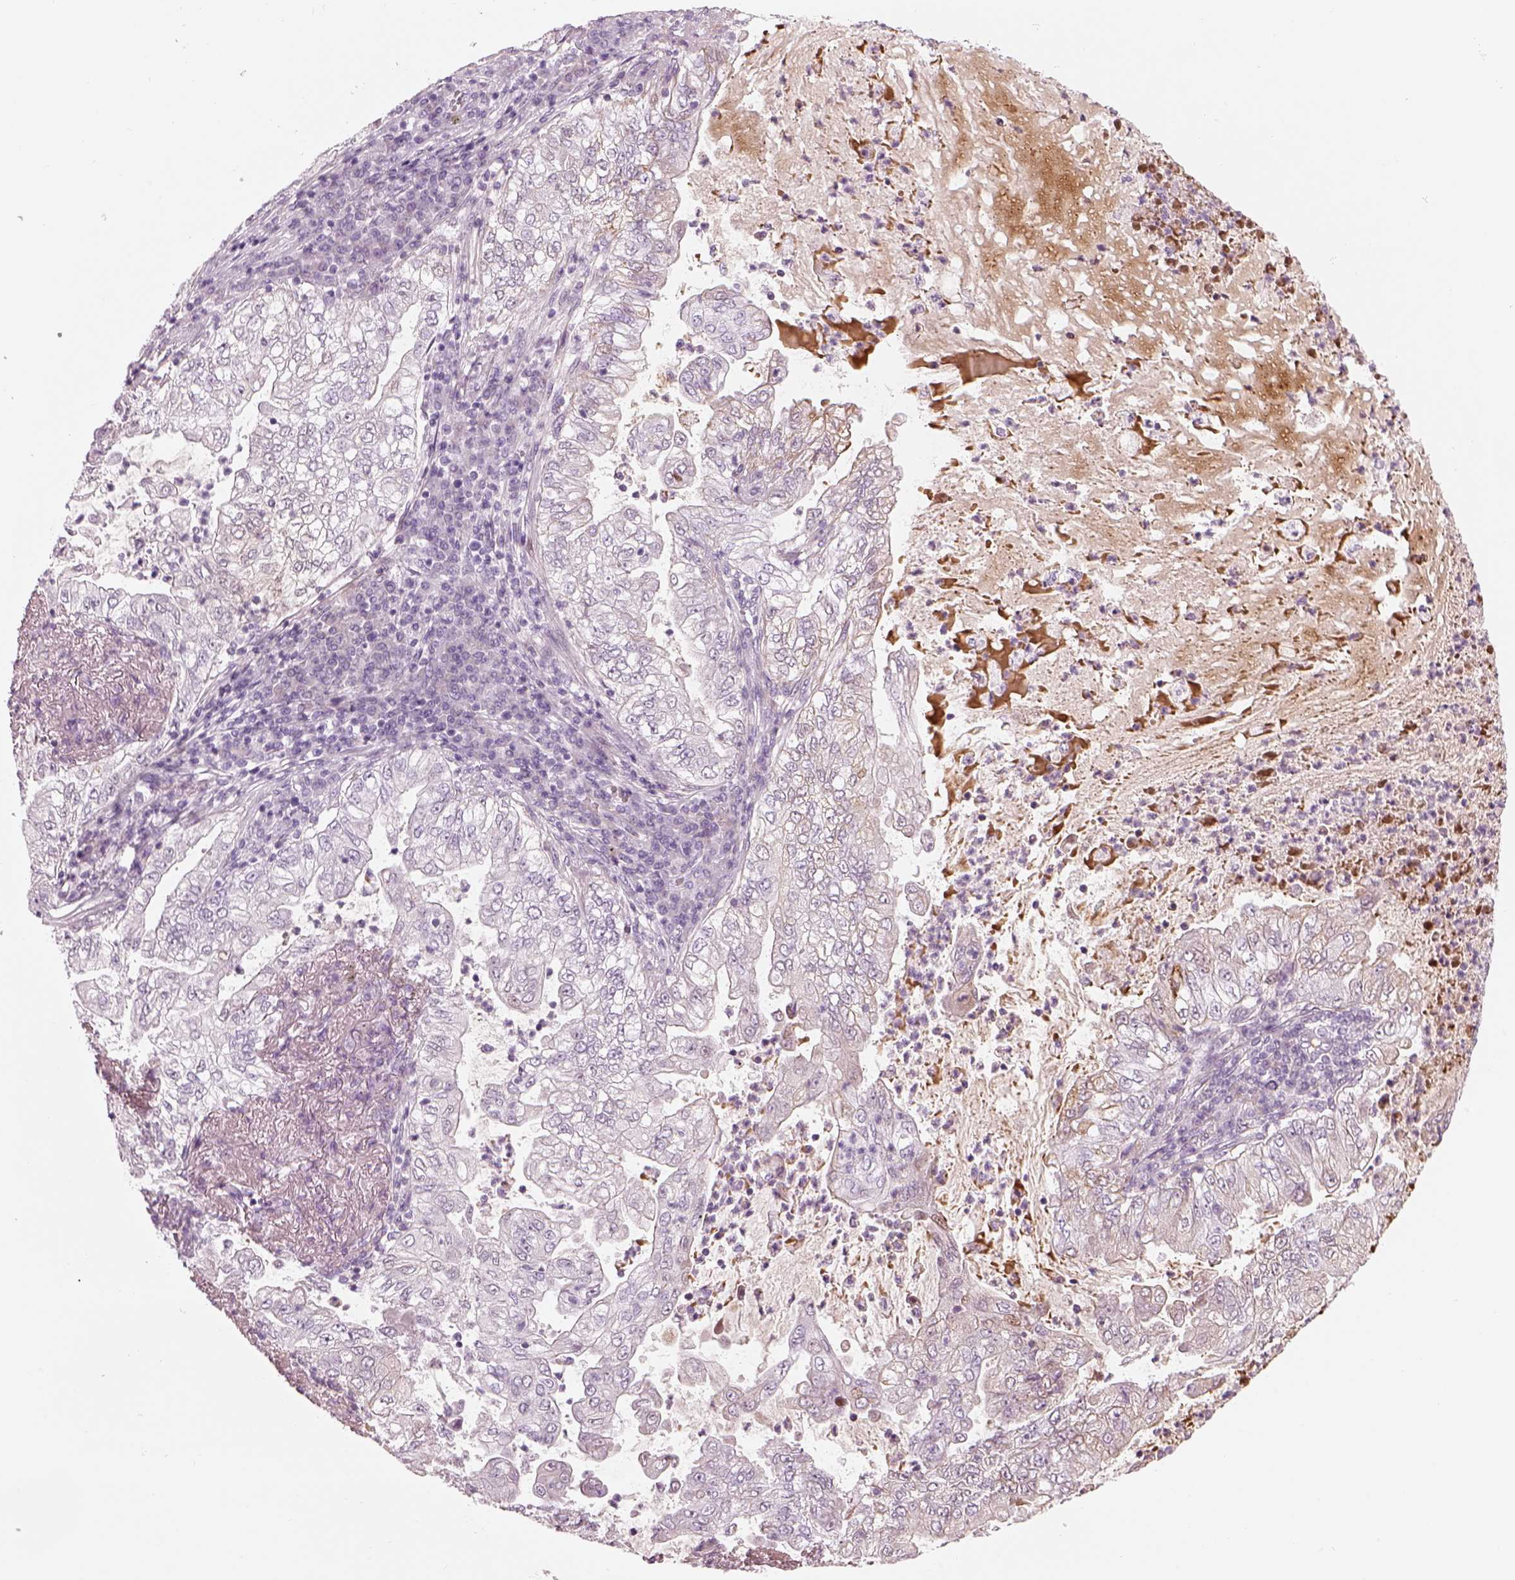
{"staining": {"intensity": "negative", "quantity": "none", "location": "none"}, "tissue": "lung cancer", "cell_type": "Tumor cells", "image_type": "cancer", "snomed": [{"axis": "morphology", "description": "Adenocarcinoma, NOS"}, {"axis": "topography", "description": "Lung"}], "caption": "The micrograph exhibits no significant expression in tumor cells of lung cancer (adenocarcinoma).", "gene": "PABPC1L2B", "patient": {"sex": "female", "age": 73}}